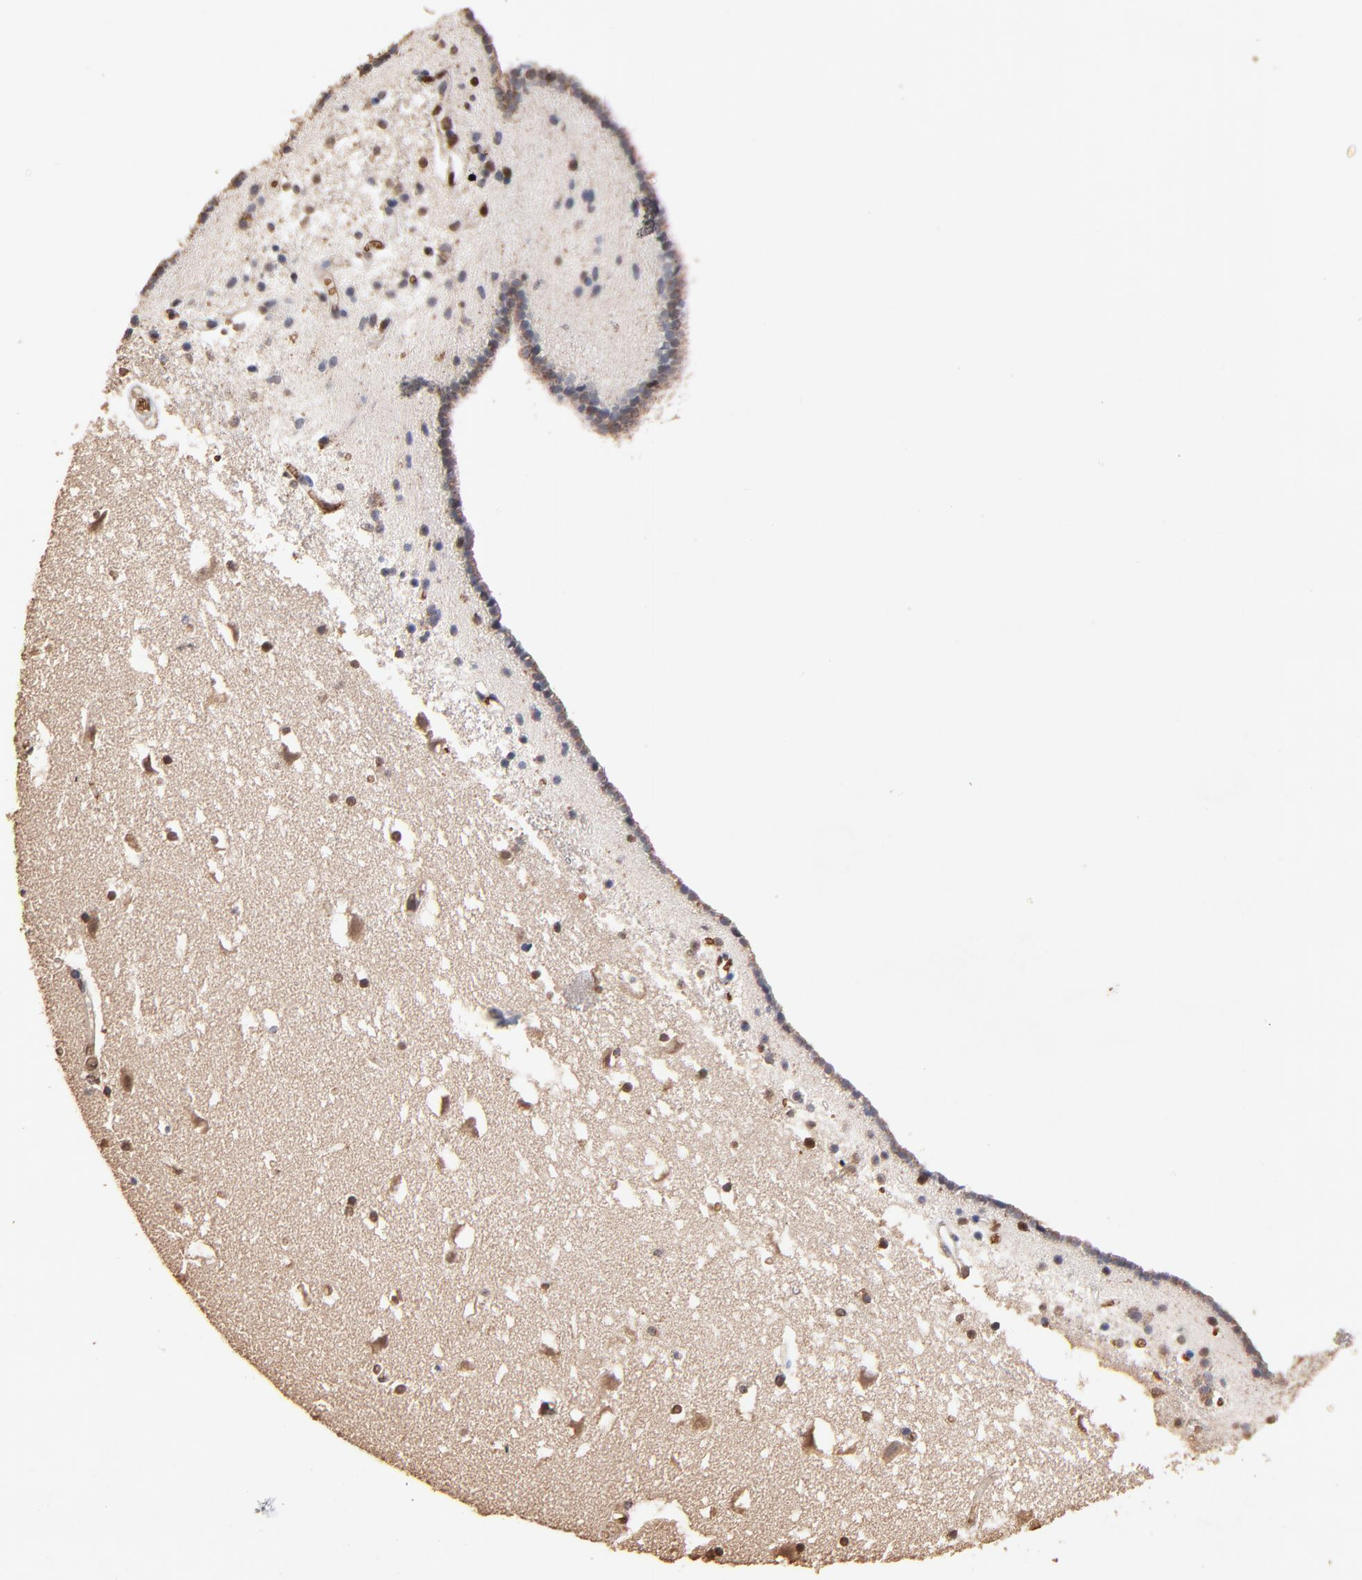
{"staining": {"intensity": "moderate", "quantity": "25%-75%", "location": "nuclear"}, "tissue": "caudate", "cell_type": "Glial cells", "image_type": "normal", "snomed": [{"axis": "morphology", "description": "Normal tissue, NOS"}, {"axis": "topography", "description": "Lateral ventricle wall"}], "caption": "Unremarkable caudate was stained to show a protein in brown. There is medium levels of moderate nuclear expression in approximately 25%-75% of glial cells.", "gene": "CASP1", "patient": {"sex": "male", "age": 45}}